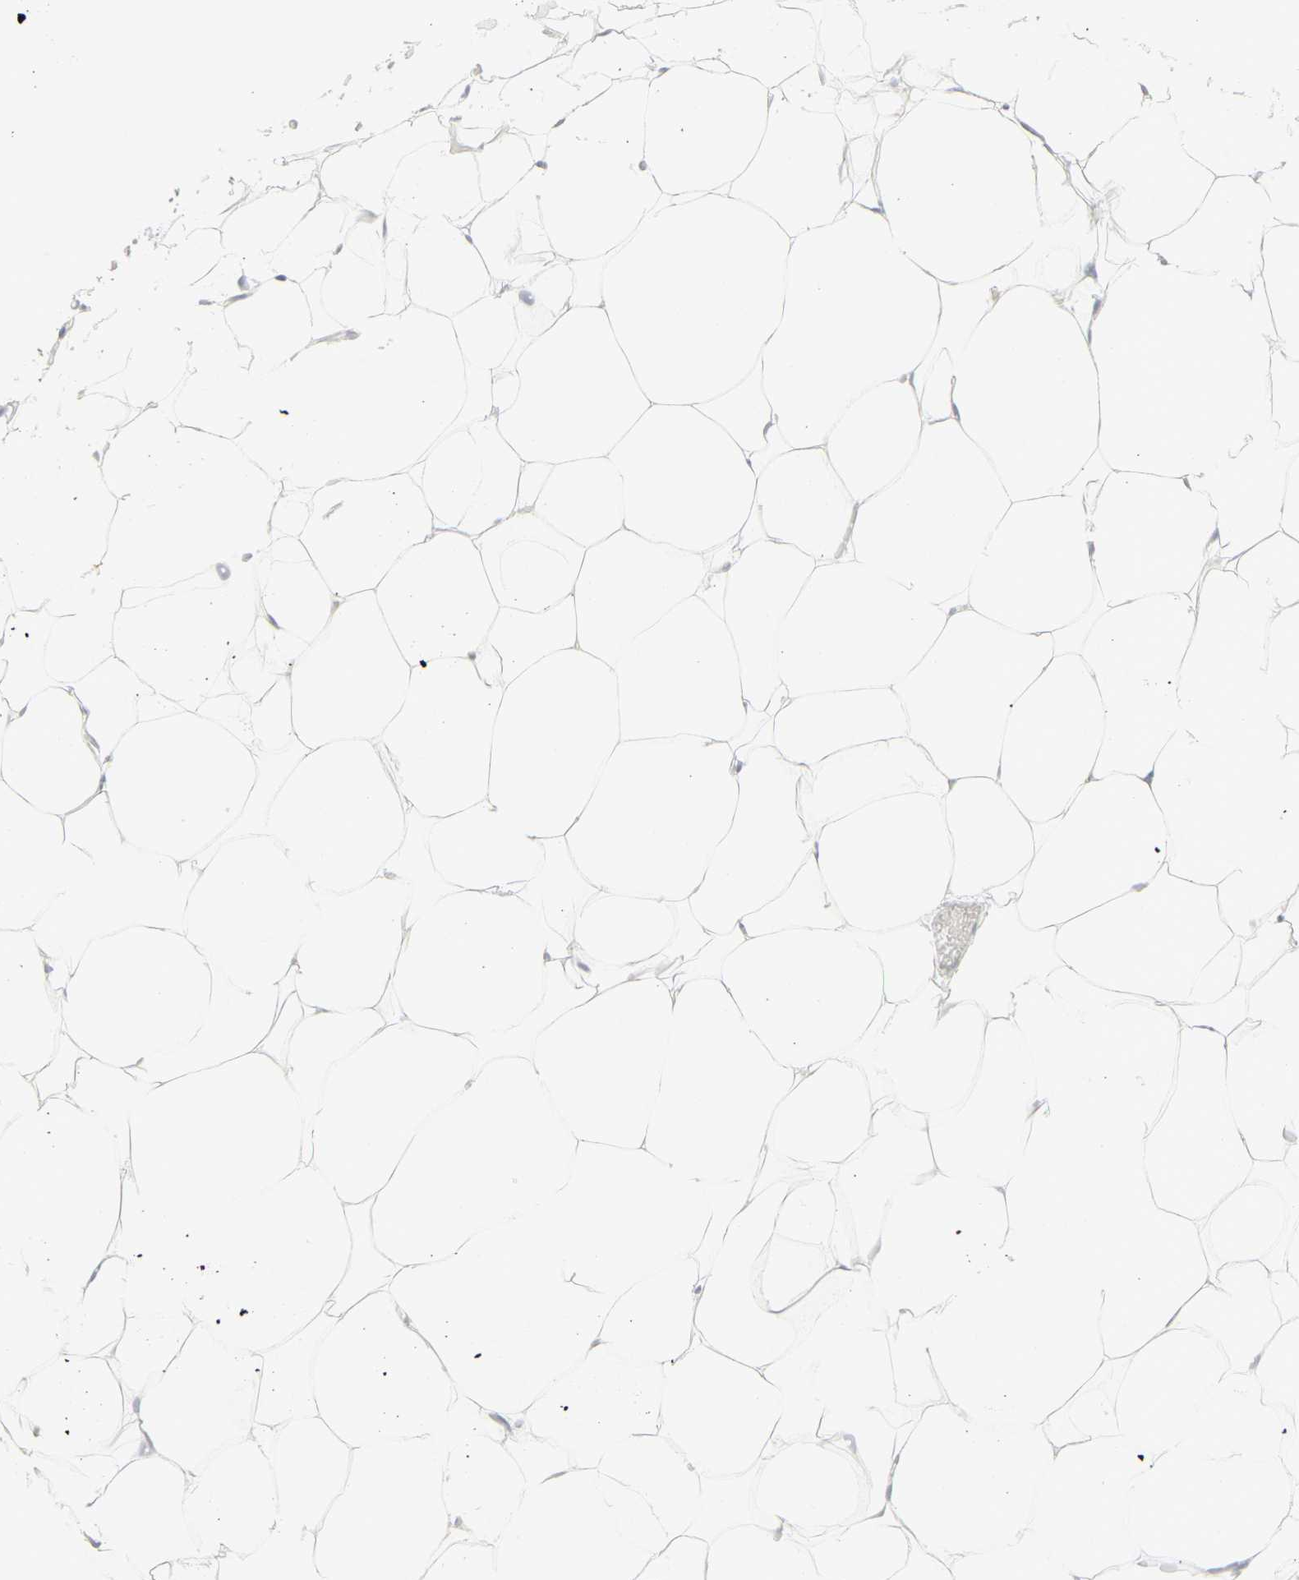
{"staining": {"intensity": "negative", "quantity": "none", "location": "none"}, "tissue": "adipose tissue", "cell_type": "Adipocytes", "image_type": "normal", "snomed": [{"axis": "morphology", "description": "Normal tissue, NOS"}, {"axis": "topography", "description": "Breast"}, {"axis": "topography", "description": "Adipose tissue"}], "caption": "The immunohistochemistry micrograph has no significant staining in adipocytes of adipose tissue. (DAB (3,3'-diaminobenzidine) immunohistochemistry with hematoxylin counter stain).", "gene": "CEACAM5", "patient": {"sex": "female", "age": 25}}